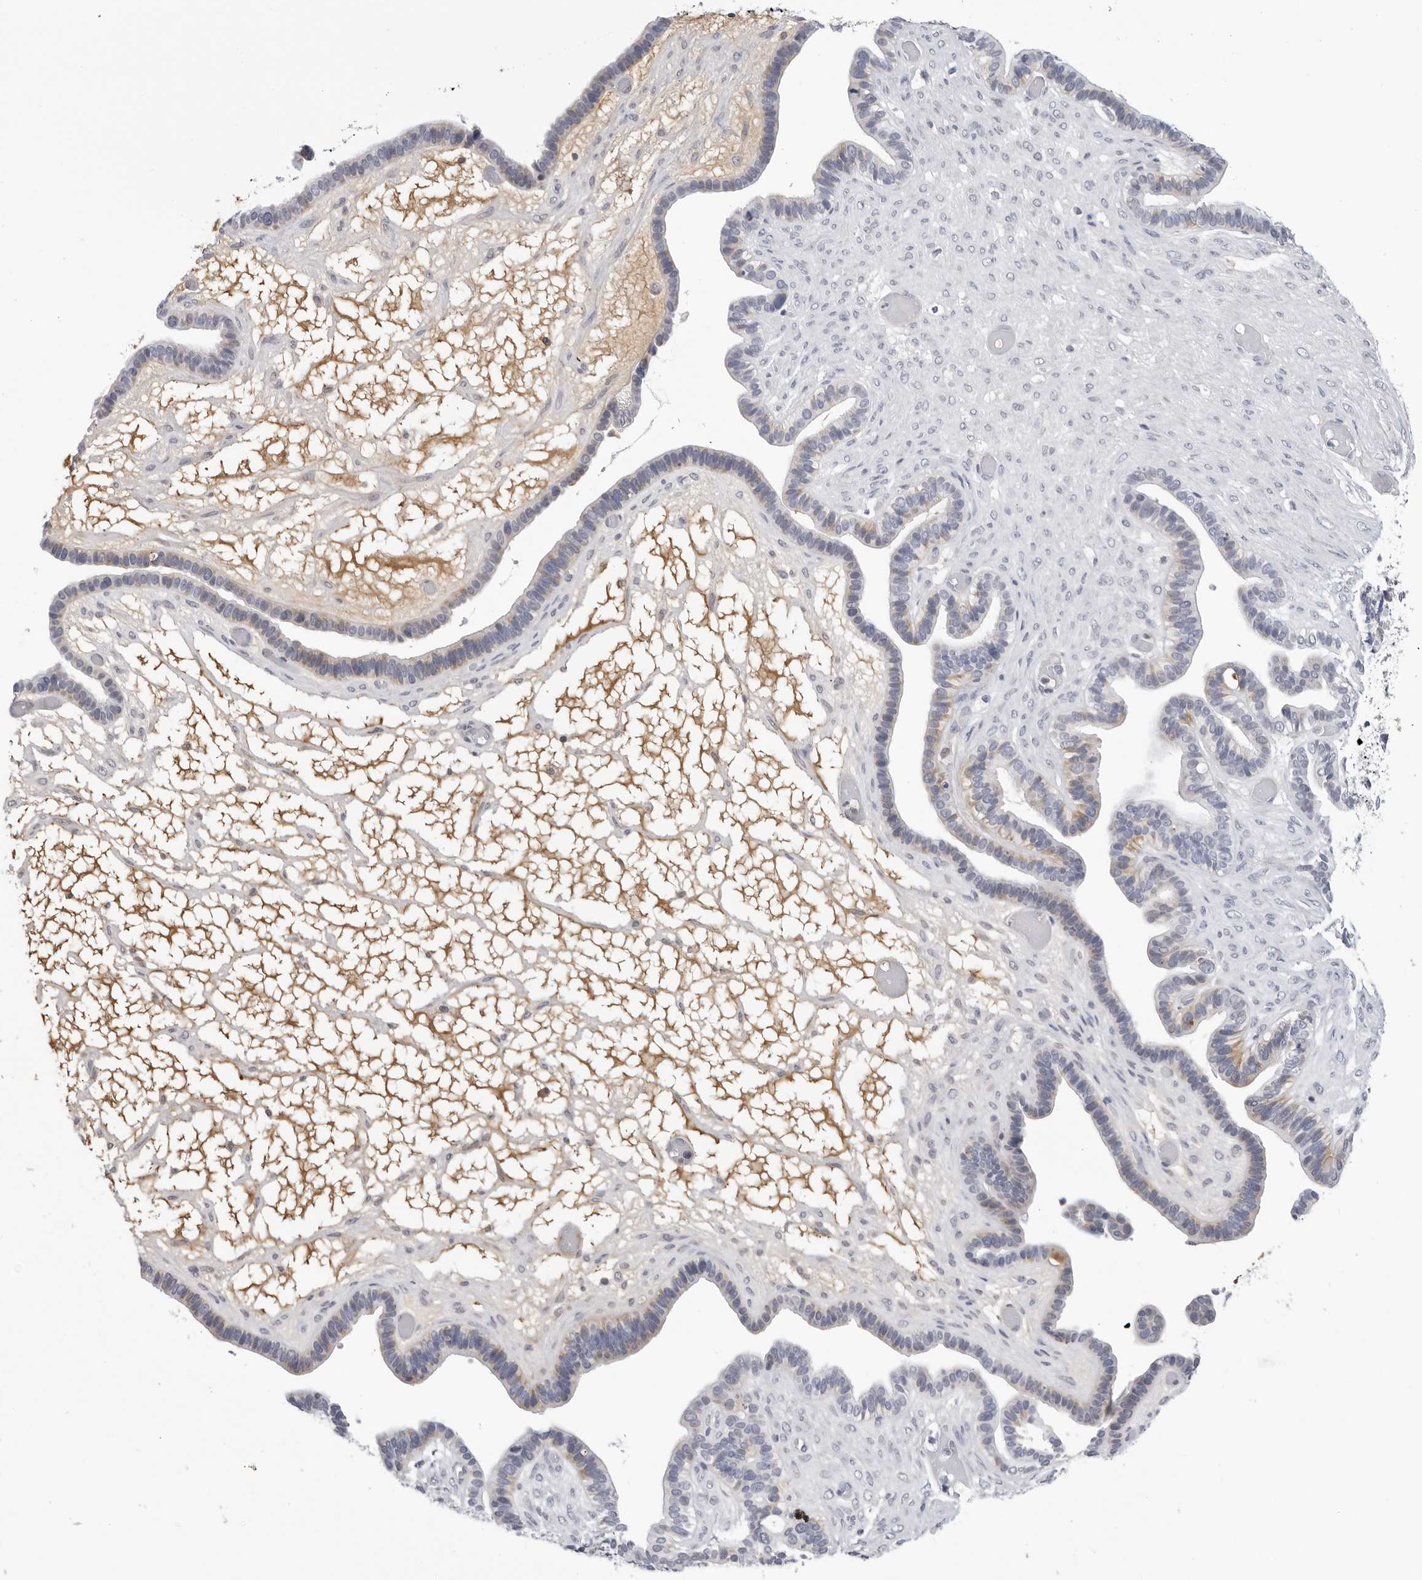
{"staining": {"intensity": "moderate", "quantity": "<25%", "location": "cytoplasmic/membranous"}, "tissue": "ovarian cancer", "cell_type": "Tumor cells", "image_type": "cancer", "snomed": [{"axis": "morphology", "description": "Cystadenocarcinoma, serous, NOS"}, {"axis": "topography", "description": "Ovary"}], "caption": "Serous cystadenocarcinoma (ovarian) stained with a brown dye displays moderate cytoplasmic/membranous positive positivity in approximately <25% of tumor cells.", "gene": "ZNF502", "patient": {"sex": "female", "age": 56}}